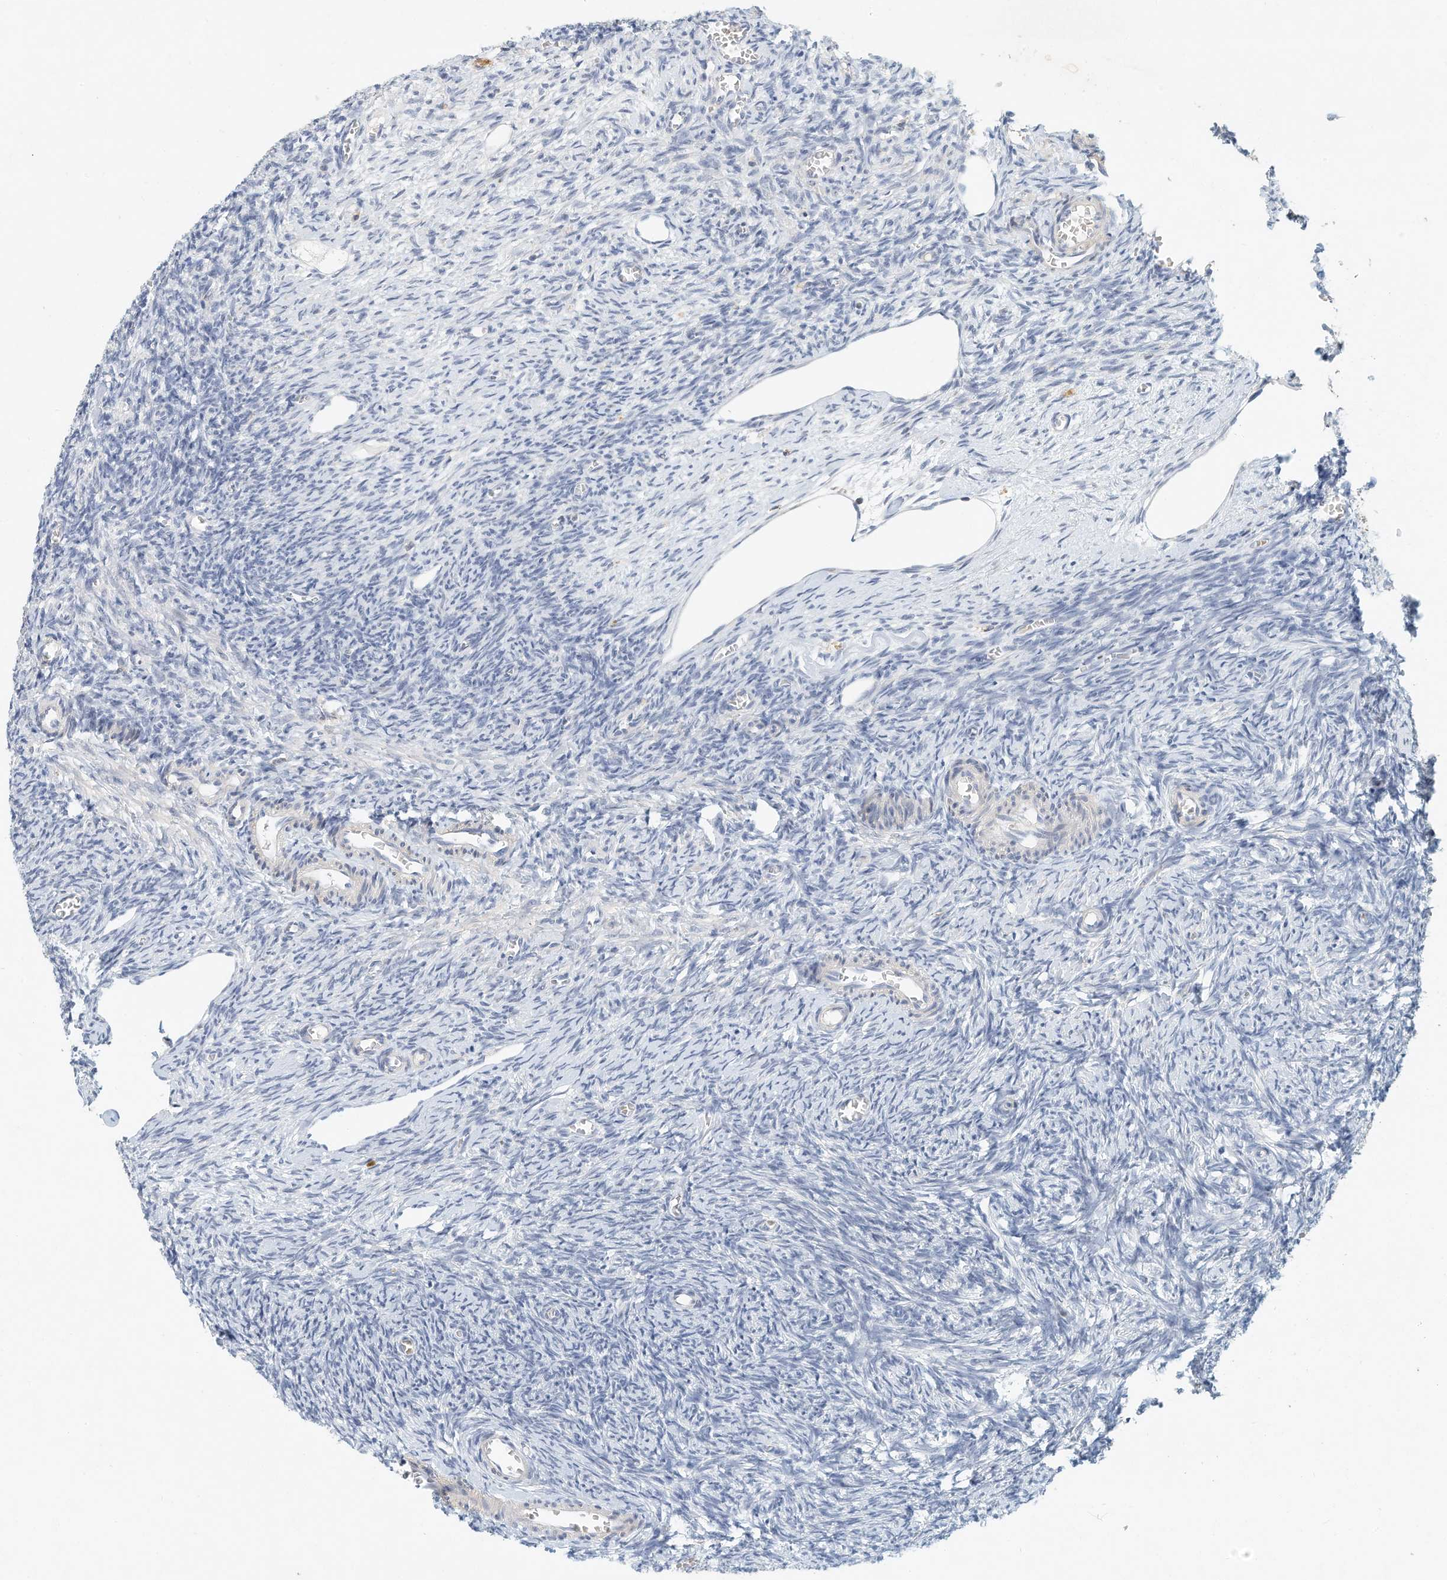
{"staining": {"intensity": "negative", "quantity": "none", "location": "none"}, "tissue": "ovary", "cell_type": "Ovarian stroma cells", "image_type": "normal", "snomed": [{"axis": "morphology", "description": "Normal tissue, NOS"}, {"axis": "topography", "description": "Ovary"}], "caption": "High magnification brightfield microscopy of unremarkable ovary stained with DAB (brown) and counterstained with hematoxylin (blue): ovarian stroma cells show no significant expression. Brightfield microscopy of IHC stained with DAB (3,3'-diaminobenzidine) (brown) and hematoxylin (blue), captured at high magnification.", "gene": "MICAL1", "patient": {"sex": "female", "age": 27}}